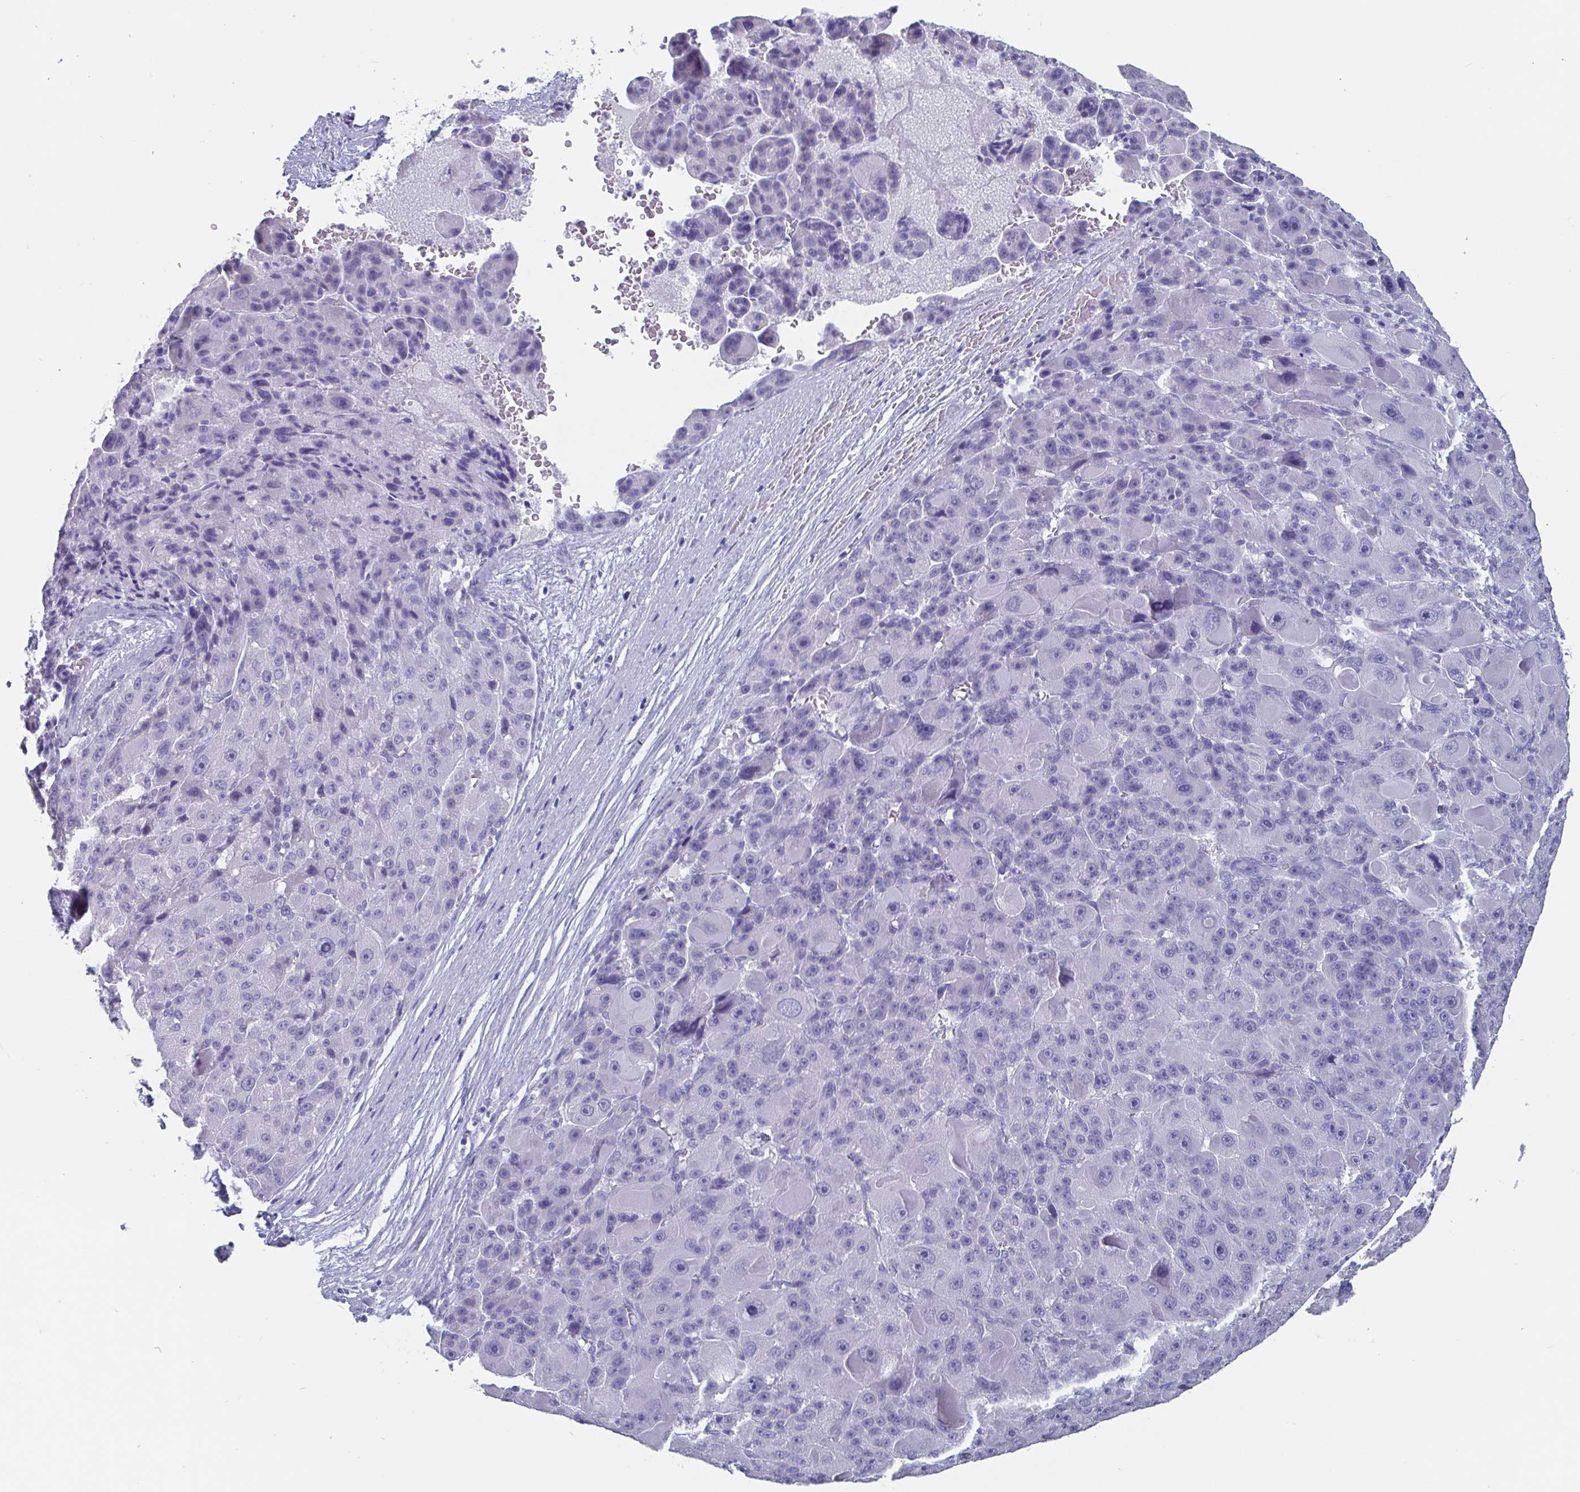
{"staining": {"intensity": "negative", "quantity": "none", "location": "none"}, "tissue": "liver cancer", "cell_type": "Tumor cells", "image_type": "cancer", "snomed": [{"axis": "morphology", "description": "Carcinoma, Hepatocellular, NOS"}, {"axis": "topography", "description": "Liver"}], "caption": "DAB (3,3'-diaminobenzidine) immunohistochemical staining of liver cancer (hepatocellular carcinoma) exhibits no significant expression in tumor cells.", "gene": "SCGN", "patient": {"sex": "male", "age": 76}}